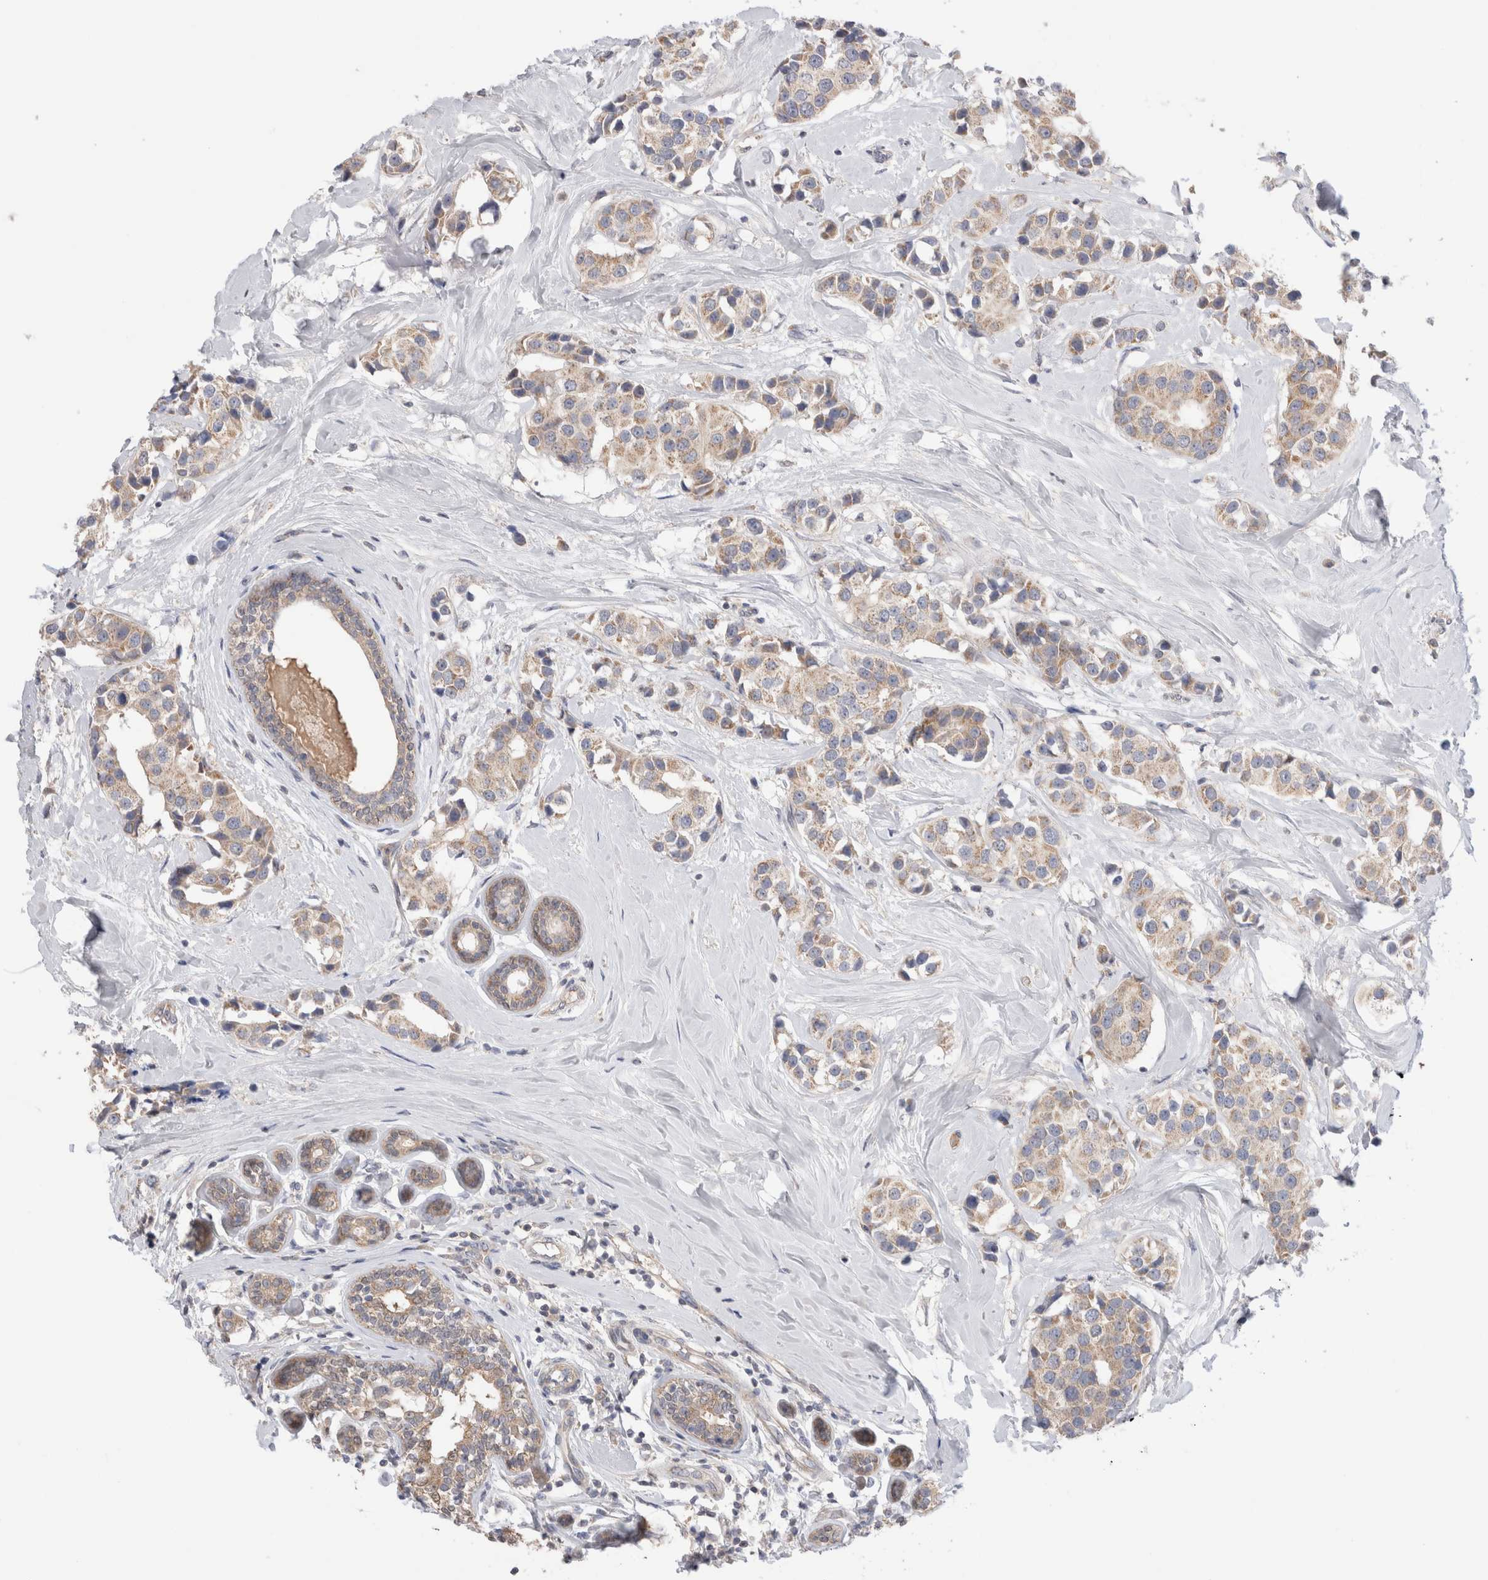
{"staining": {"intensity": "weak", "quantity": ">75%", "location": "cytoplasmic/membranous"}, "tissue": "breast cancer", "cell_type": "Tumor cells", "image_type": "cancer", "snomed": [{"axis": "morphology", "description": "Normal tissue, NOS"}, {"axis": "morphology", "description": "Duct carcinoma"}, {"axis": "topography", "description": "Breast"}], "caption": "Protein positivity by immunohistochemistry (IHC) displays weak cytoplasmic/membranous positivity in about >75% of tumor cells in breast infiltrating ductal carcinoma.", "gene": "IFT74", "patient": {"sex": "female", "age": 39}}